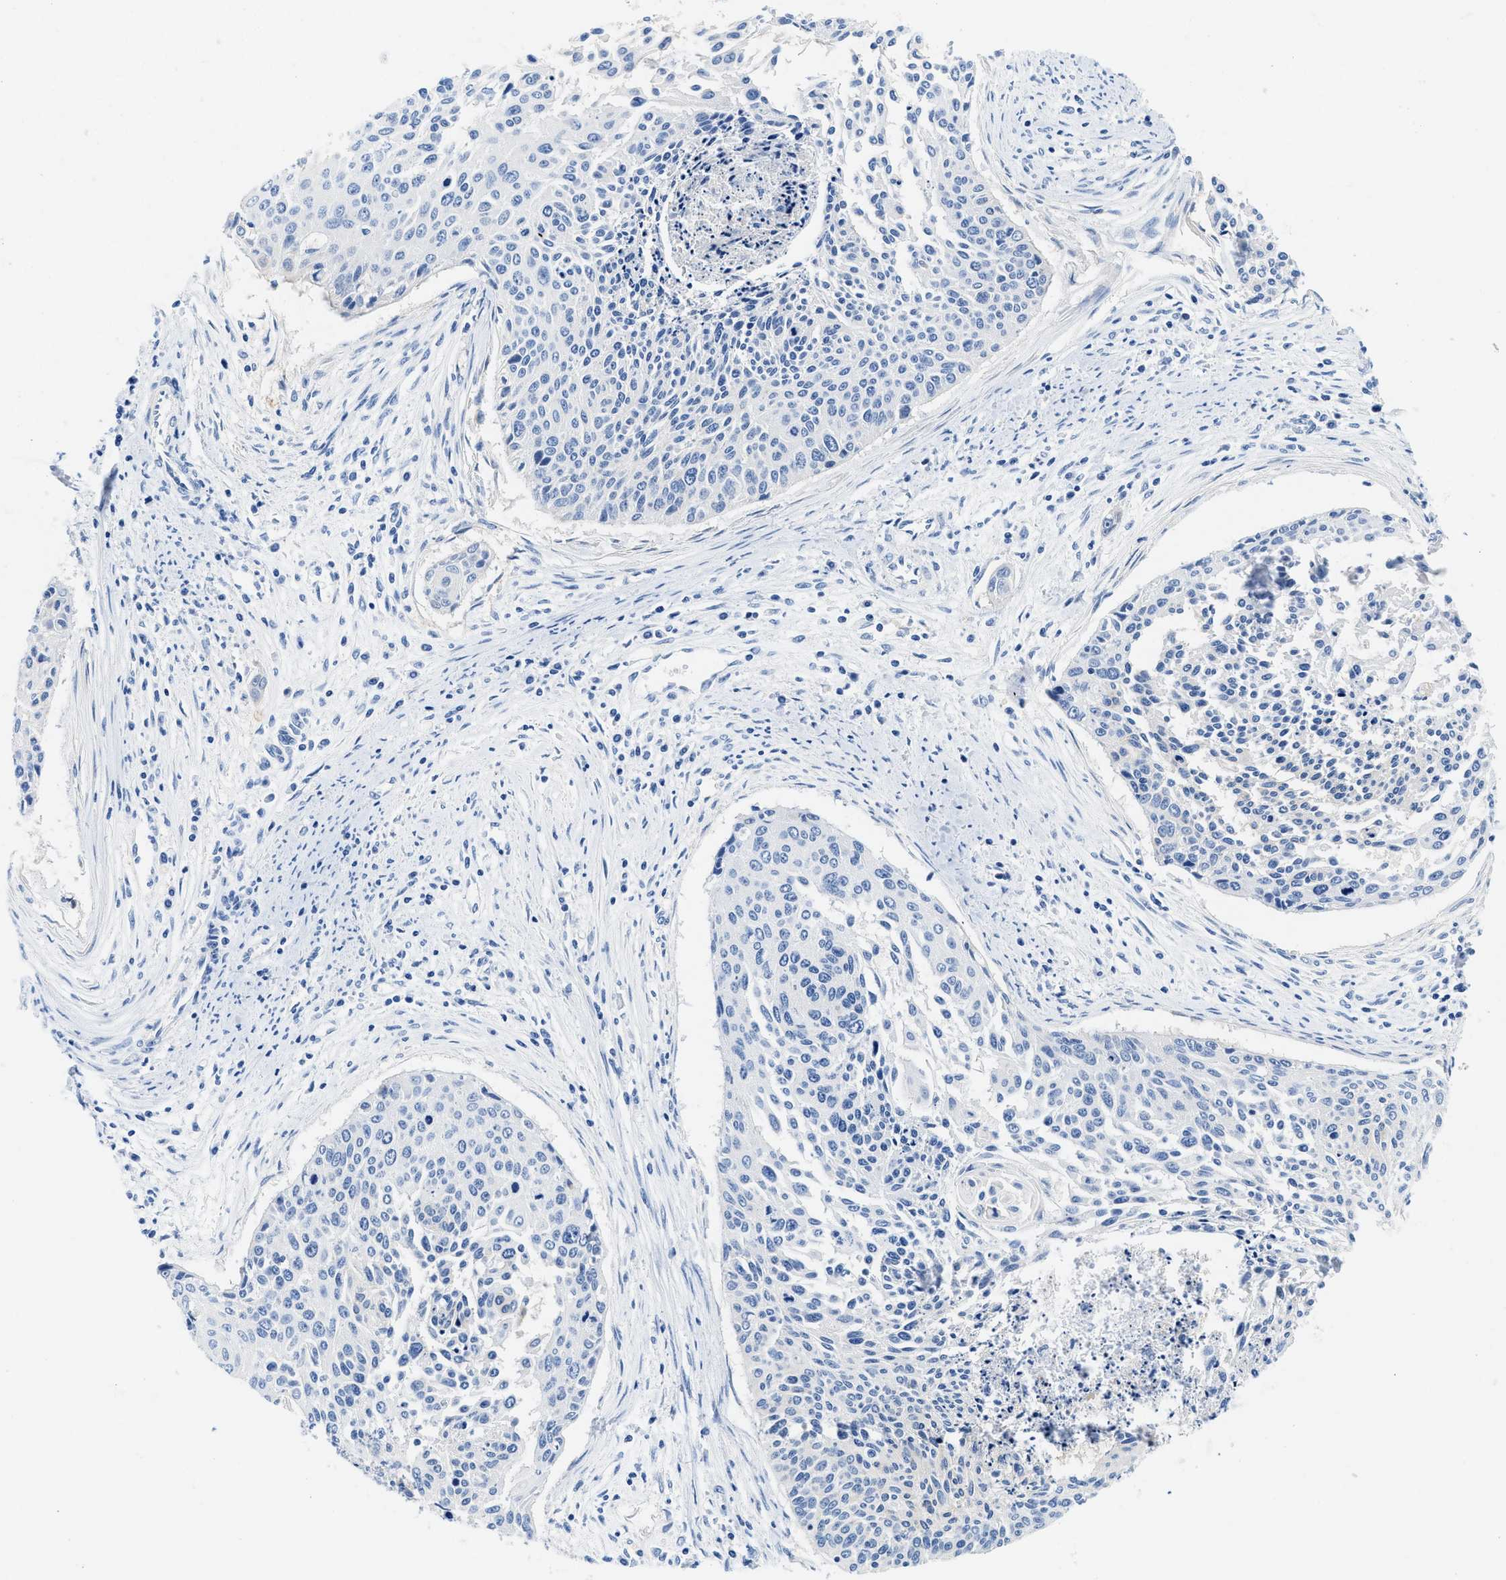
{"staining": {"intensity": "negative", "quantity": "none", "location": "none"}, "tissue": "cervical cancer", "cell_type": "Tumor cells", "image_type": "cancer", "snomed": [{"axis": "morphology", "description": "Squamous cell carcinoma, NOS"}, {"axis": "topography", "description": "Cervix"}], "caption": "The micrograph demonstrates no staining of tumor cells in cervical squamous cell carcinoma. Brightfield microscopy of IHC stained with DAB (brown) and hematoxylin (blue), captured at high magnification.", "gene": "BPGM", "patient": {"sex": "female", "age": 55}}